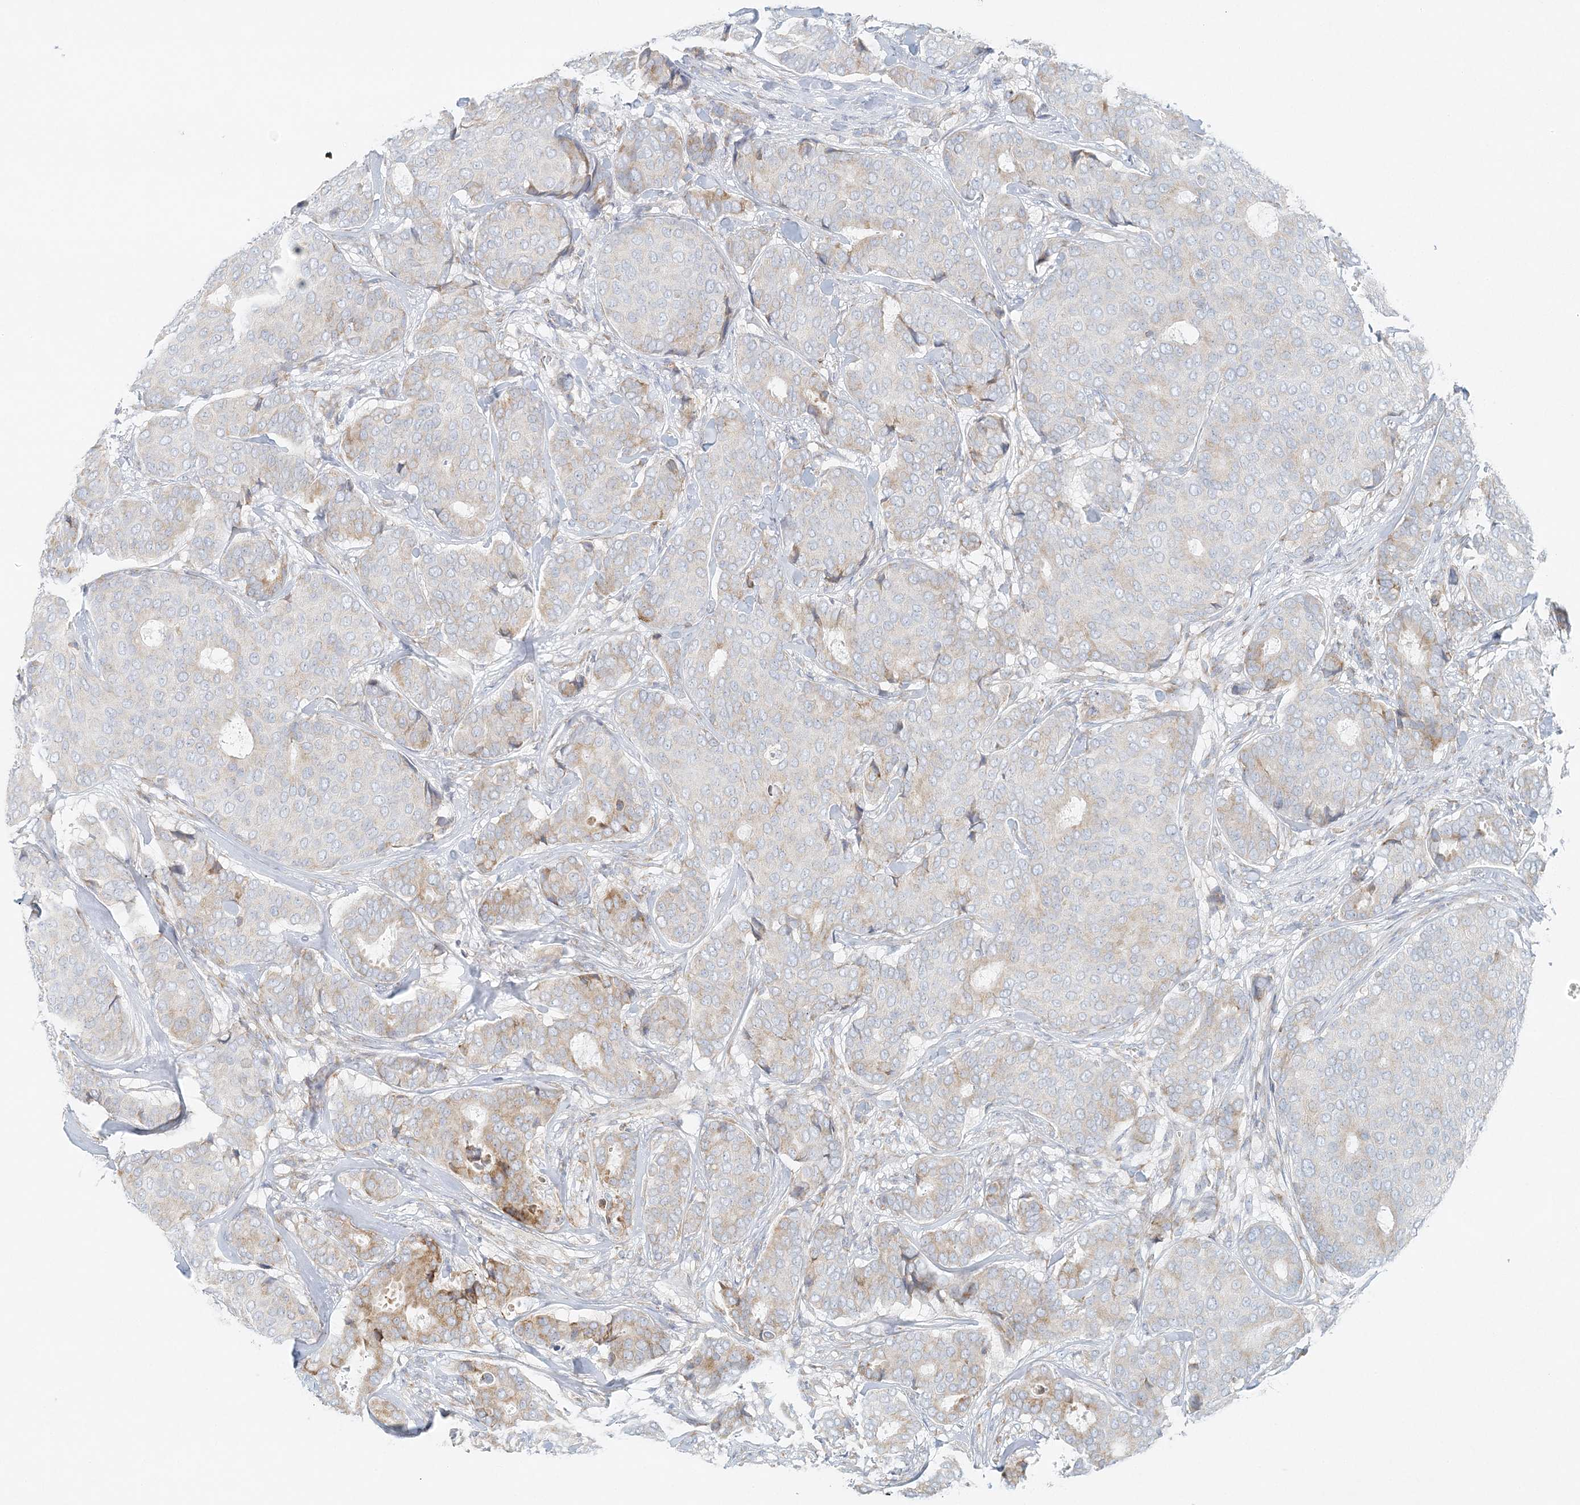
{"staining": {"intensity": "moderate", "quantity": "<25%", "location": "cytoplasmic/membranous"}, "tissue": "breast cancer", "cell_type": "Tumor cells", "image_type": "cancer", "snomed": [{"axis": "morphology", "description": "Duct carcinoma"}, {"axis": "topography", "description": "Breast"}], "caption": "Intraductal carcinoma (breast) stained with DAB immunohistochemistry exhibits low levels of moderate cytoplasmic/membranous positivity in approximately <25% of tumor cells. (IHC, brightfield microscopy, high magnification).", "gene": "STK11IP", "patient": {"sex": "female", "age": 75}}